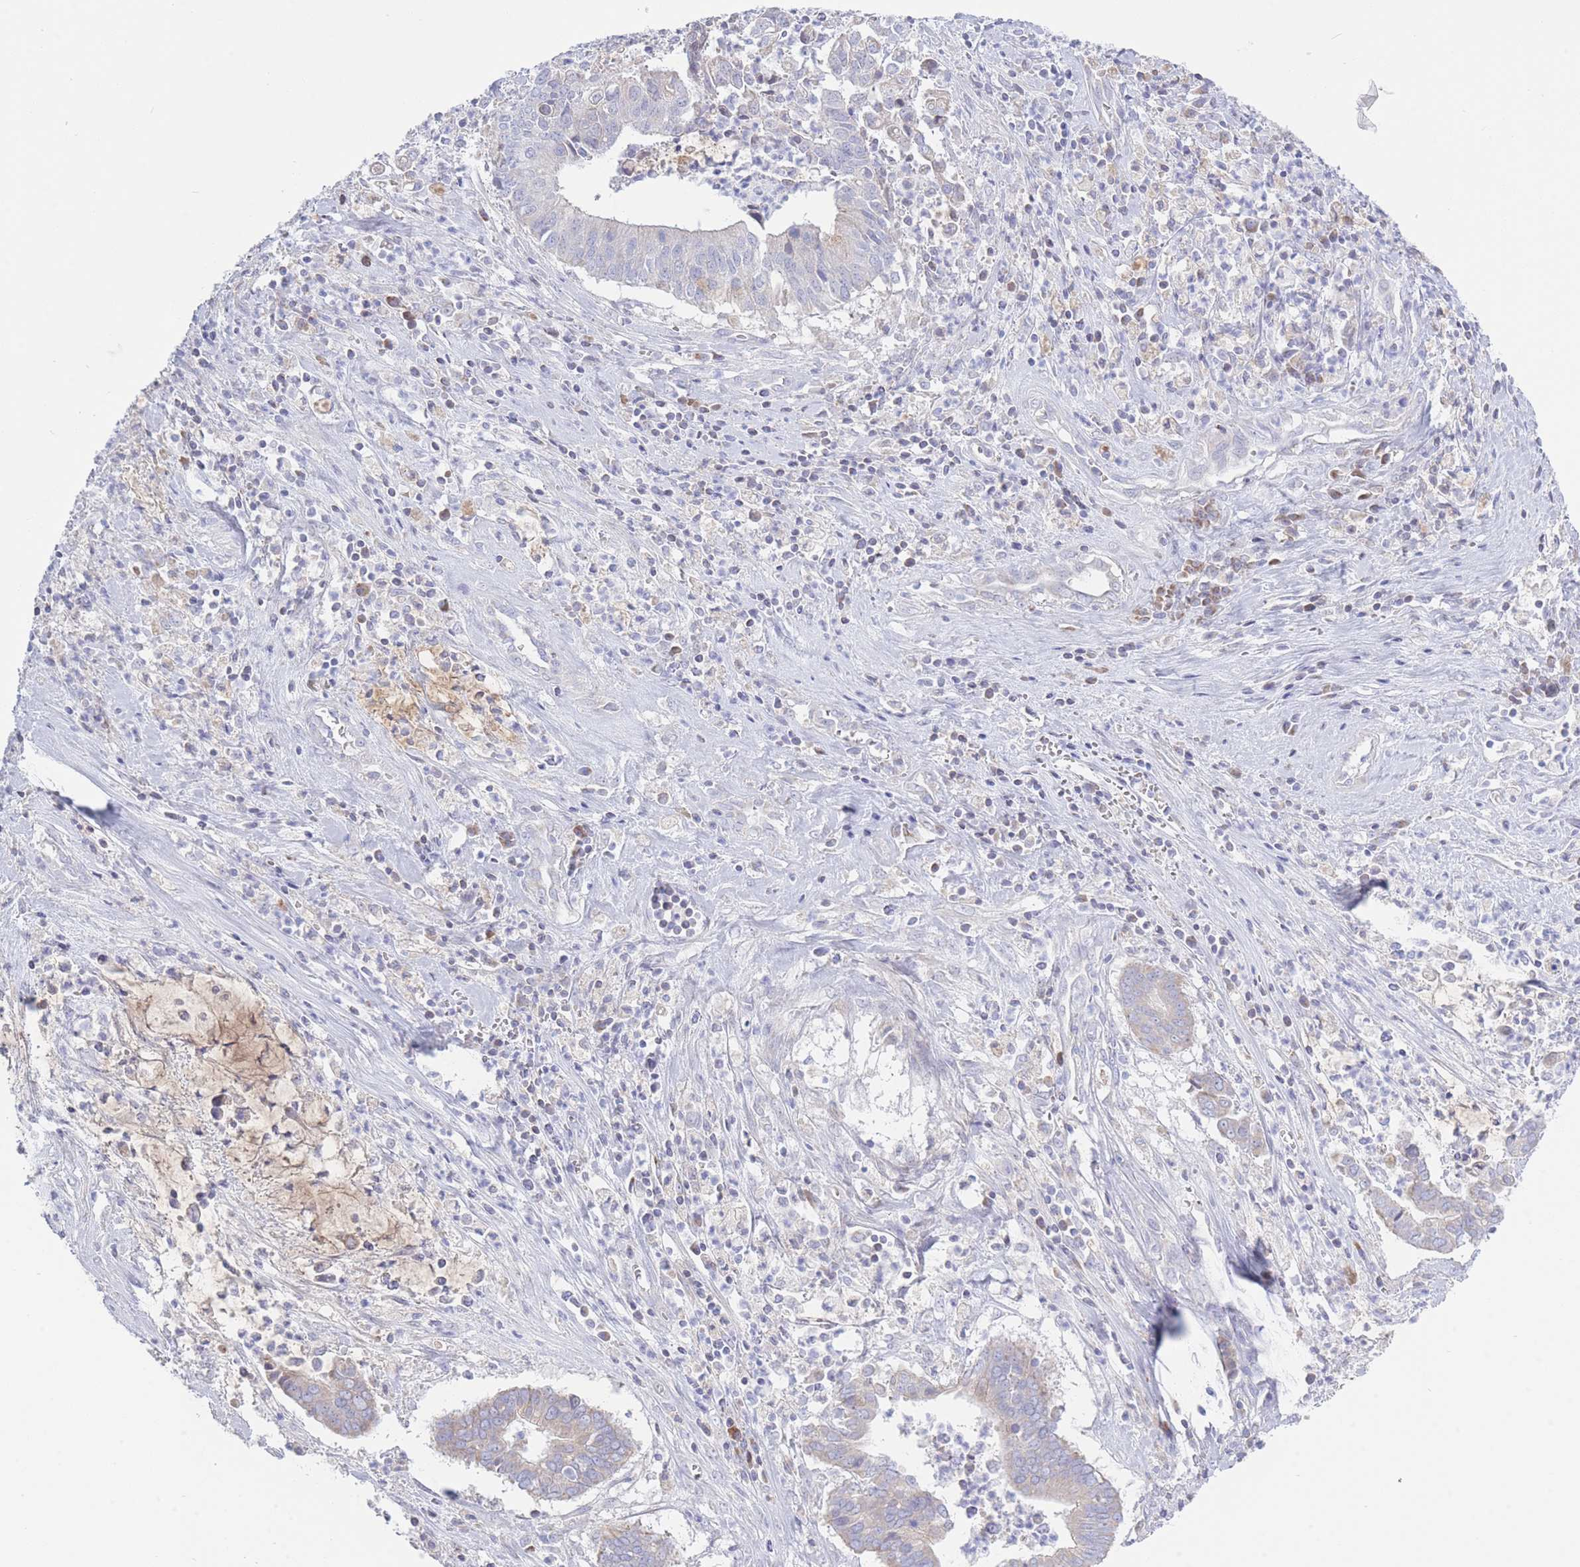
{"staining": {"intensity": "weak", "quantity": "<25%", "location": "cytoplasmic/membranous"}, "tissue": "cervical cancer", "cell_type": "Tumor cells", "image_type": "cancer", "snomed": [{"axis": "morphology", "description": "Adenocarcinoma, NOS"}, {"axis": "topography", "description": "Cervix"}], "caption": "Tumor cells show no significant protein expression in cervical cancer (adenocarcinoma). (DAB (3,3'-diaminobenzidine) immunohistochemistry (IHC) with hematoxylin counter stain).", "gene": "NANP", "patient": {"sex": "female", "age": 44}}